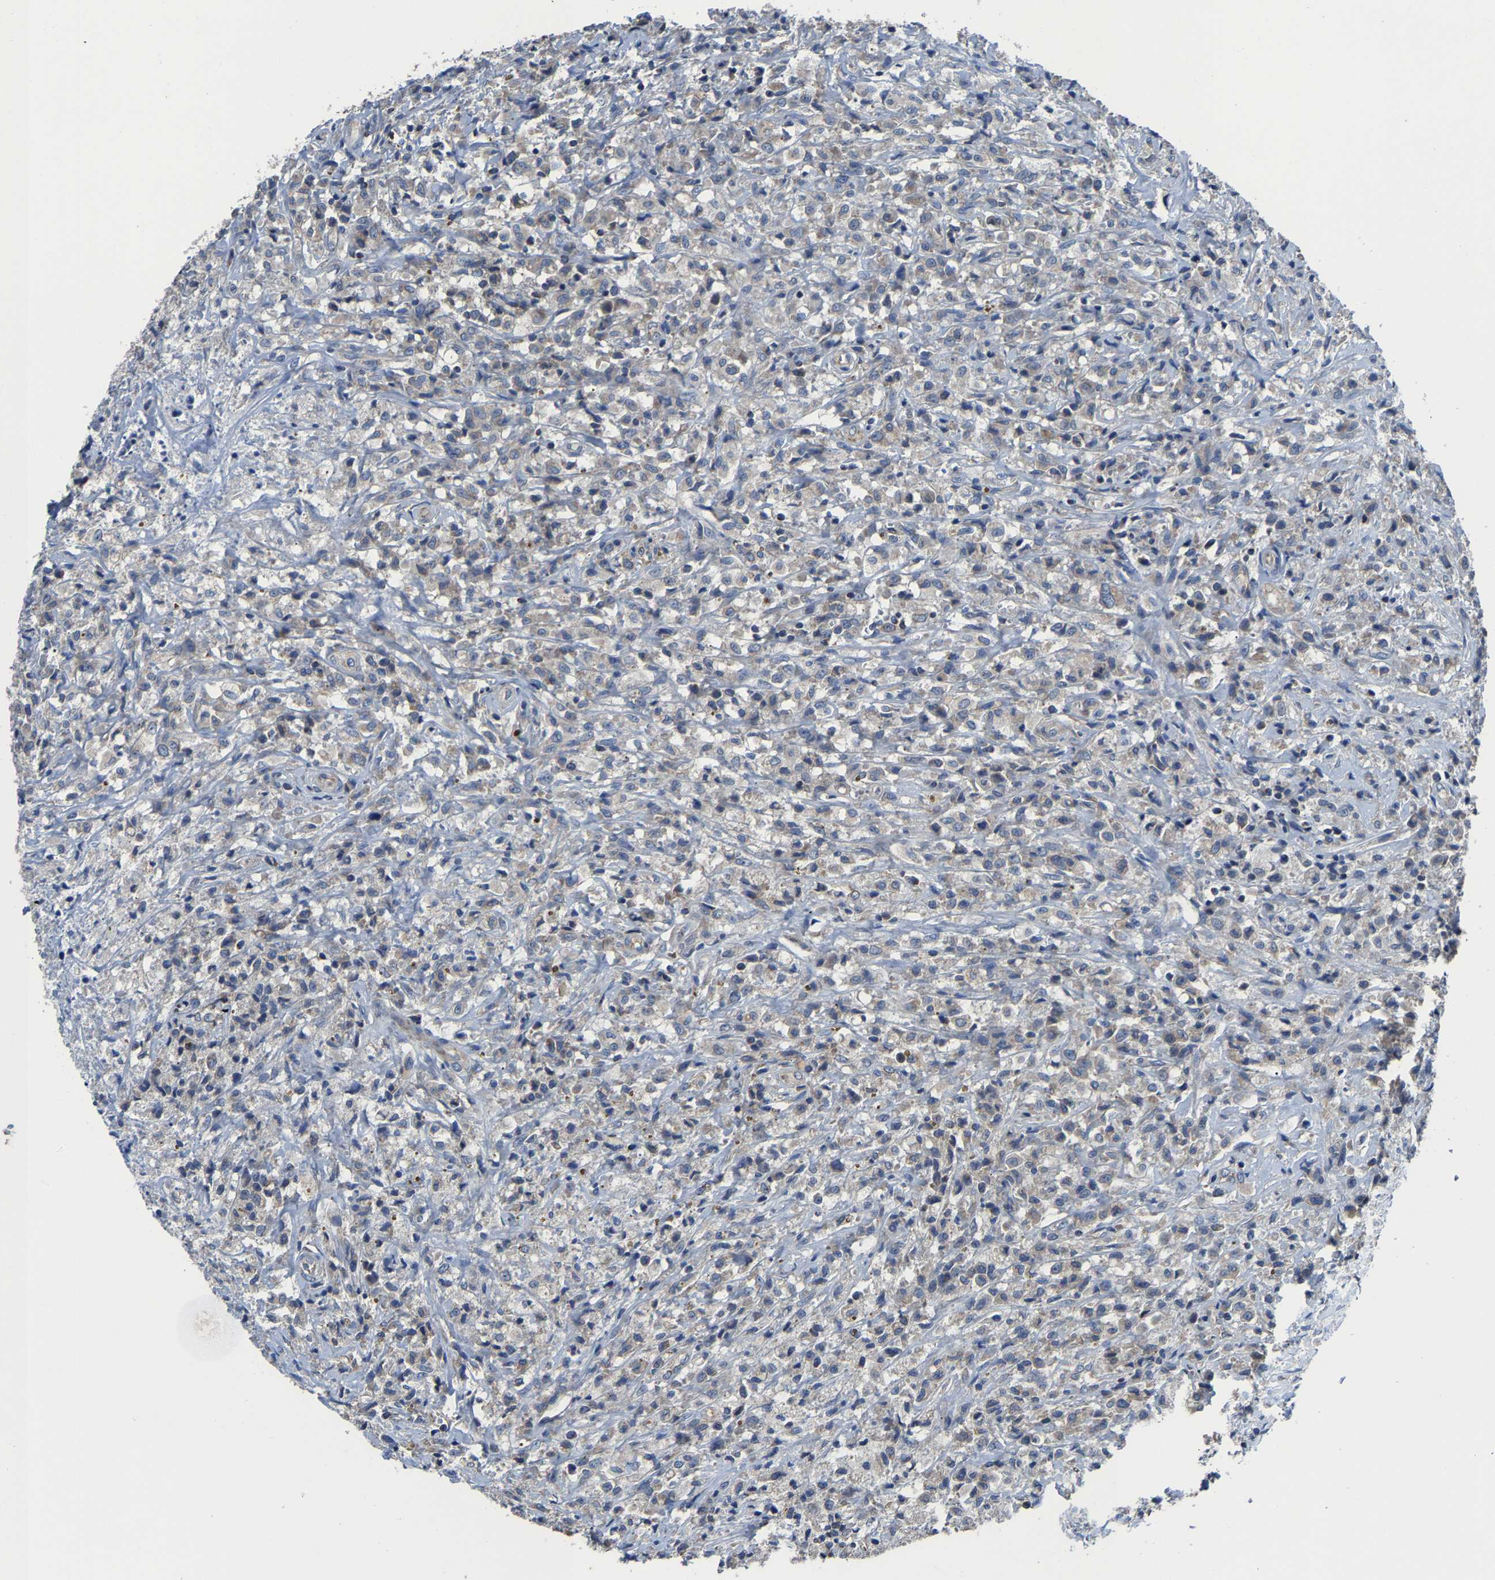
{"staining": {"intensity": "weak", "quantity": "<25%", "location": "cytoplasmic/membranous"}, "tissue": "testis cancer", "cell_type": "Tumor cells", "image_type": "cancer", "snomed": [{"axis": "morphology", "description": "Carcinoma, Embryonal, NOS"}, {"axis": "topography", "description": "Testis"}], "caption": "Immunohistochemistry image of neoplastic tissue: human embryonal carcinoma (testis) stained with DAB exhibits no significant protein expression in tumor cells. (Immunohistochemistry (ihc), brightfield microscopy, high magnification).", "gene": "AGK", "patient": {"sex": "male", "age": 2}}